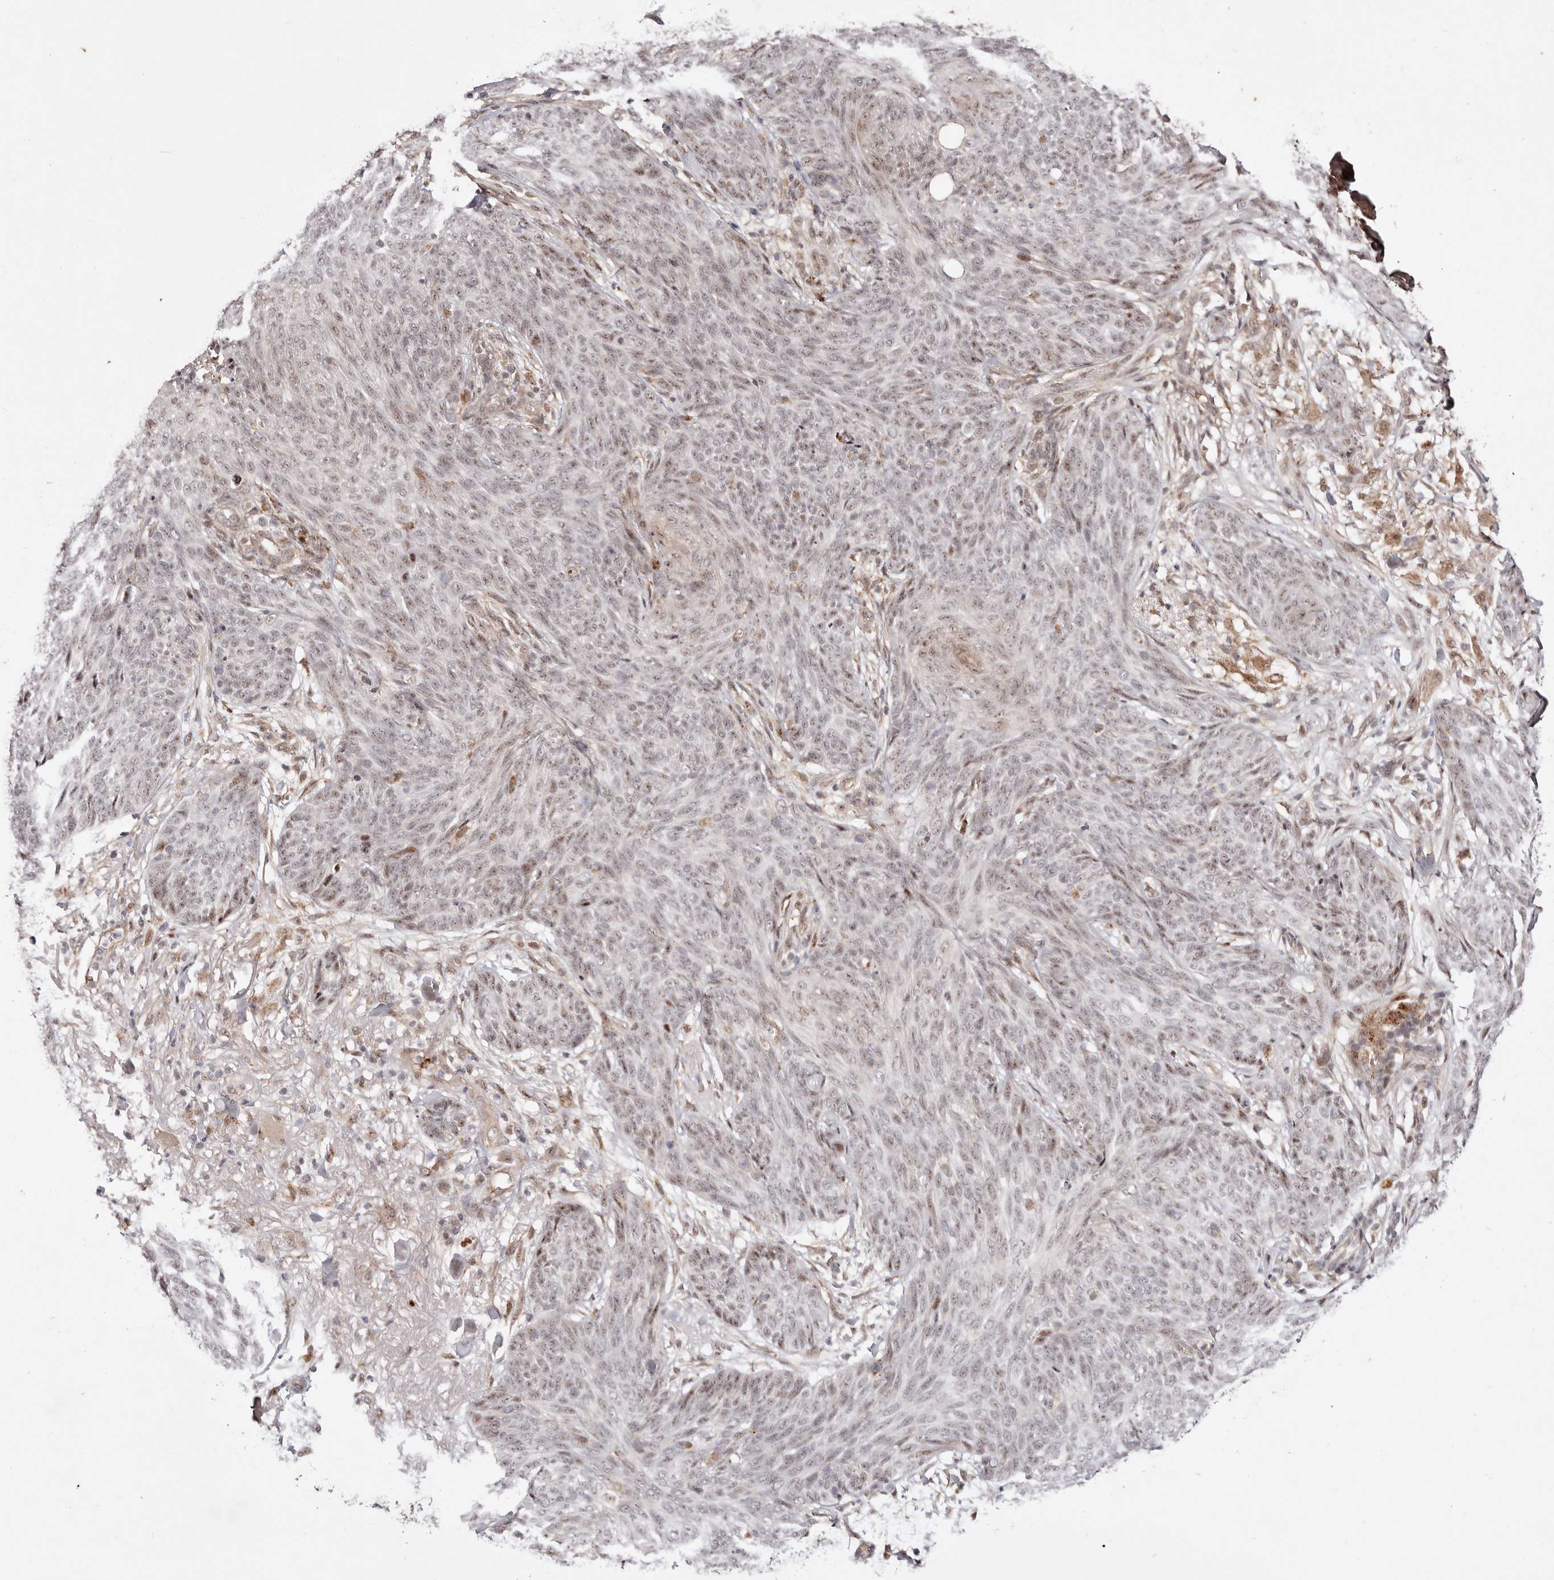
{"staining": {"intensity": "weak", "quantity": "25%-75%", "location": "nuclear"}, "tissue": "skin cancer", "cell_type": "Tumor cells", "image_type": "cancer", "snomed": [{"axis": "morphology", "description": "Basal cell carcinoma"}, {"axis": "topography", "description": "Skin"}], "caption": "Protein expression analysis of human skin cancer (basal cell carcinoma) reveals weak nuclear expression in approximately 25%-75% of tumor cells.", "gene": "WRN", "patient": {"sex": "male", "age": 85}}